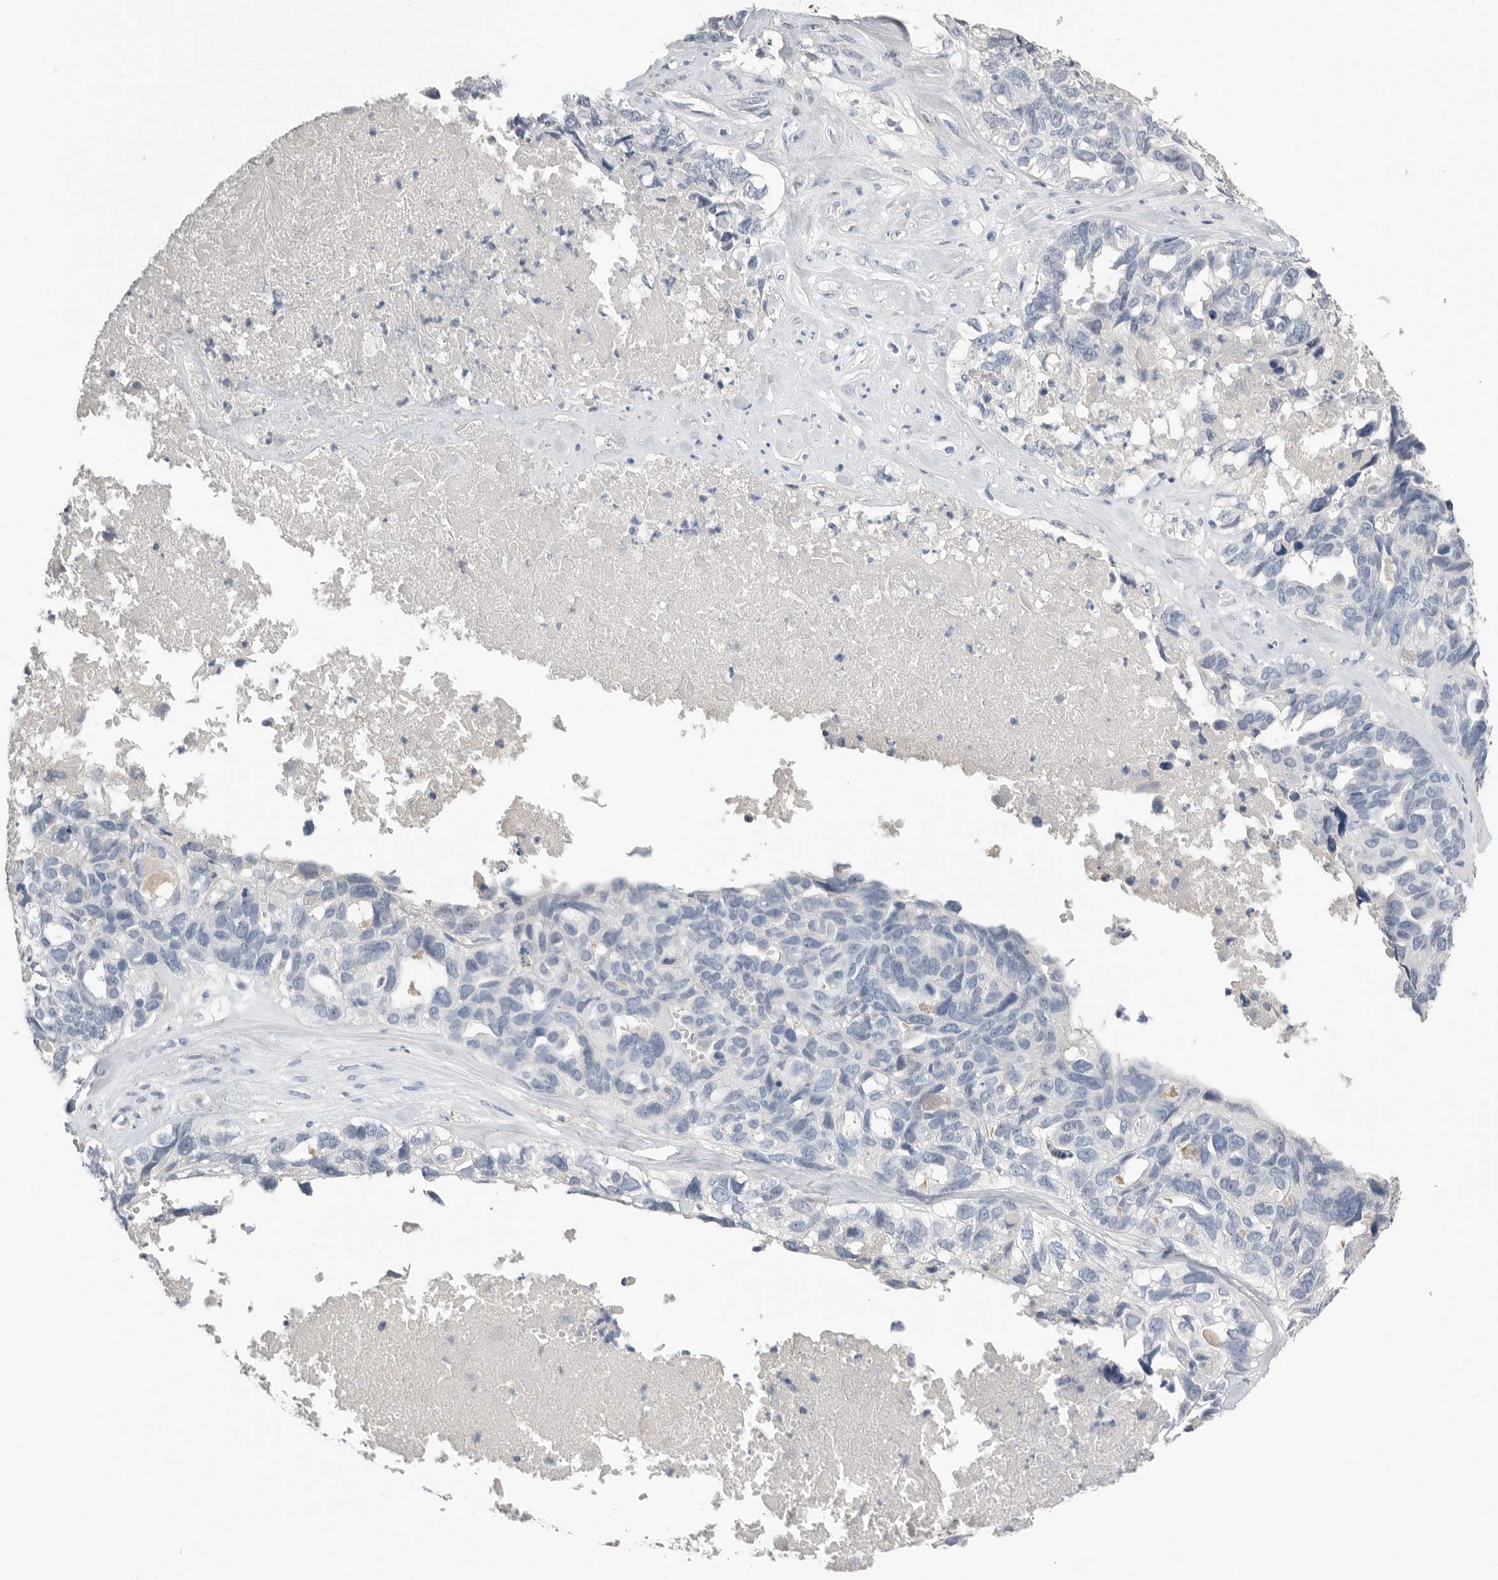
{"staining": {"intensity": "negative", "quantity": "none", "location": "none"}, "tissue": "ovarian cancer", "cell_type": "Tumor cells", "image_type": "cancer", "snomed": [{"axis": "morphology", "description": "Cystadenocarcinoma, serous, NOS"}, {"axis": "topography", "description": "Ovary"}], "caption": "Tumor cells show no significant positivity in ovarian cancer (serous cystadenocarcinoma).", "gene": "FABP6", "patient": {"sex": "female", "age": 79}}